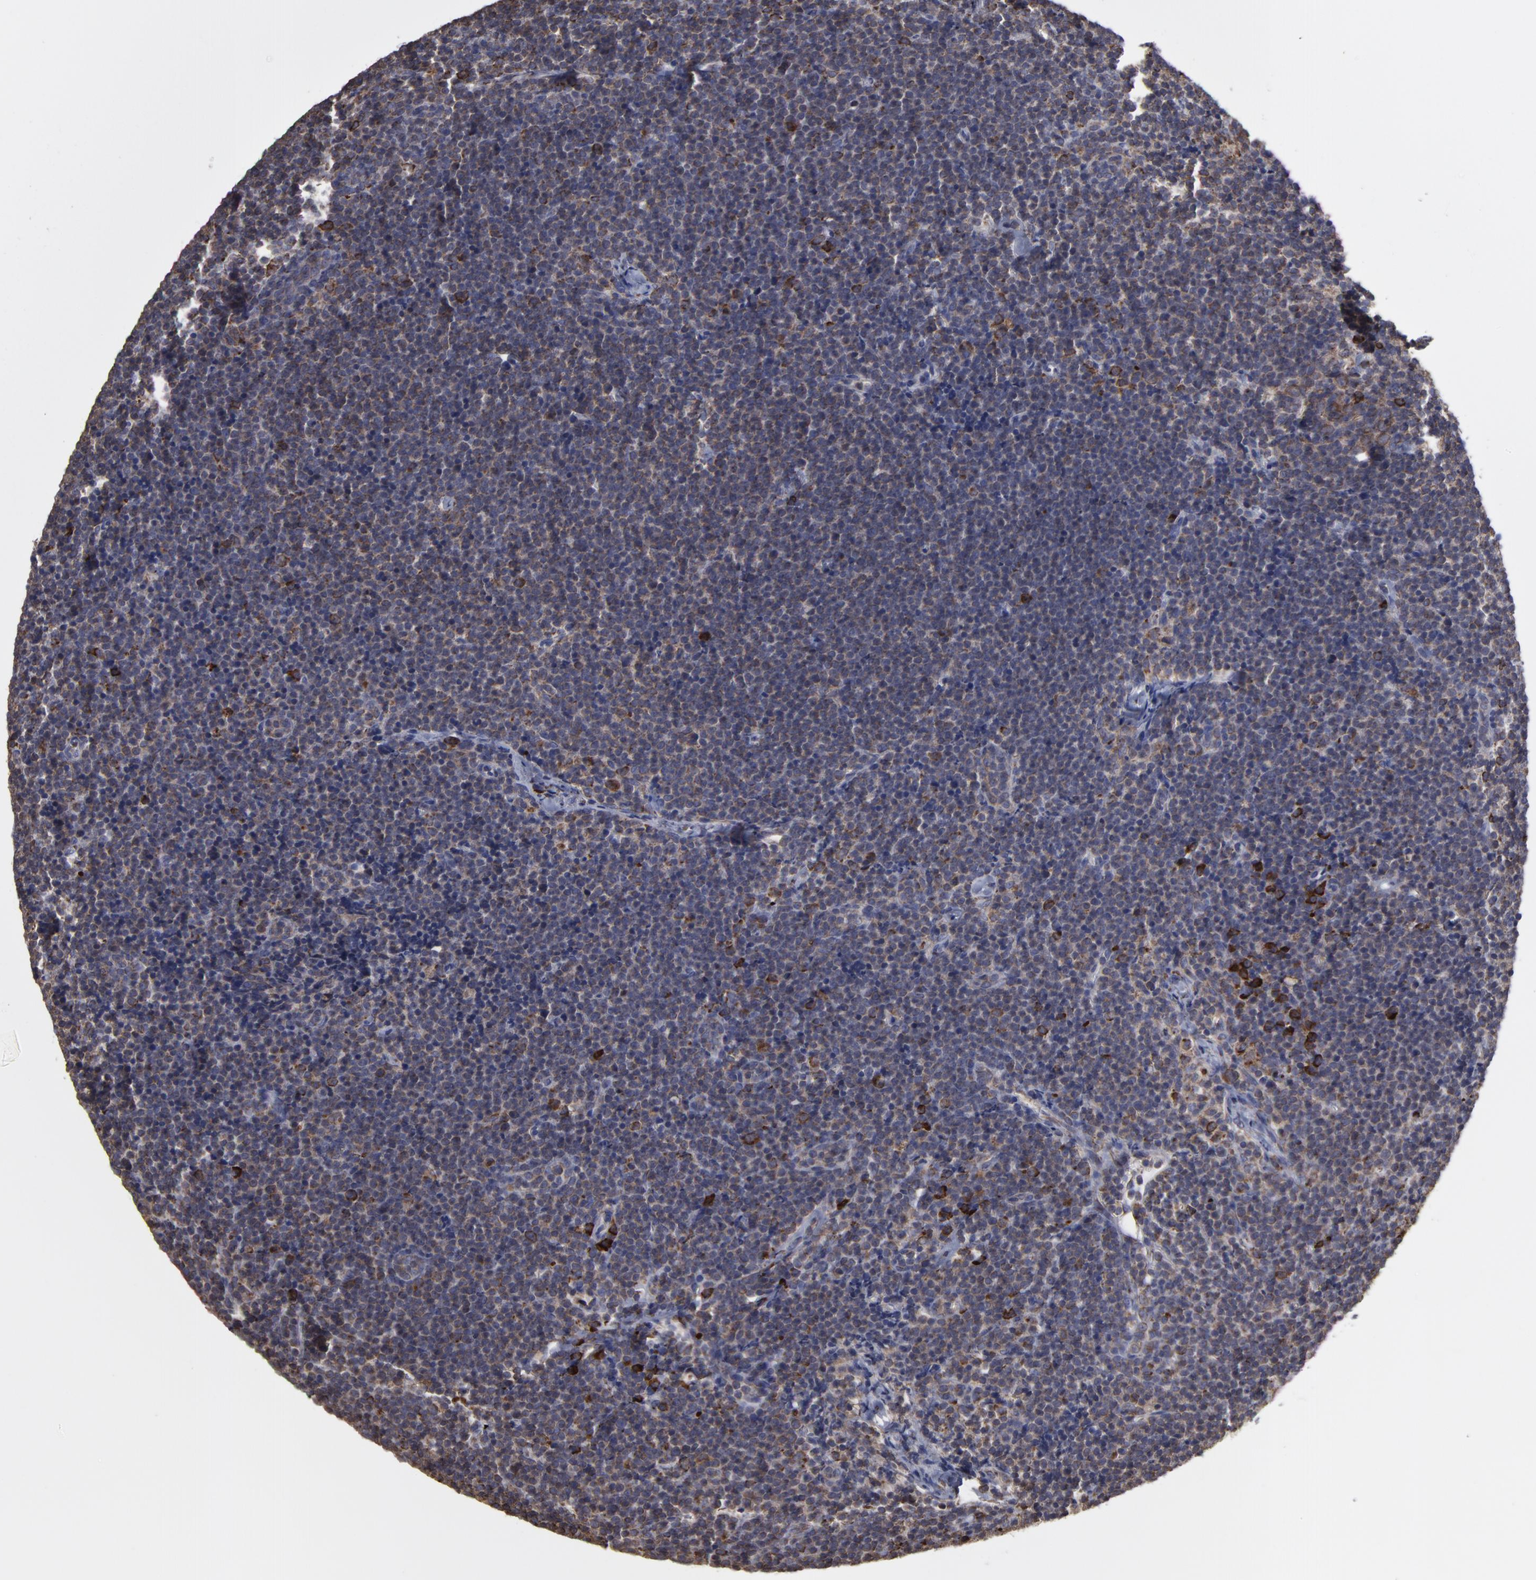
{"staining": {"intensity": "weak", "quantity": ">75%", "location": "cytoplasmic/membranous"}, "tissue": "lymphoma", "cell_type": "Tumor cells", "image_type": "cancer", "snomed": [{"axis": "morphology", "description": "Malignant lymphoma, non-Hodgkin's type, High grade"}, {"axis": "topography", "description": "Lymph node"}], "caption": "This photomicrograph exhibits immunohistochemistry staining of human malignant lymphoma, non-Hodgkin's type (high-grade), with low weak cytoplasmic/membranous positivity in approximately >75% of tumor cells.", "gene": "SND1", "patient": {"sex": "female", "age": 58}}